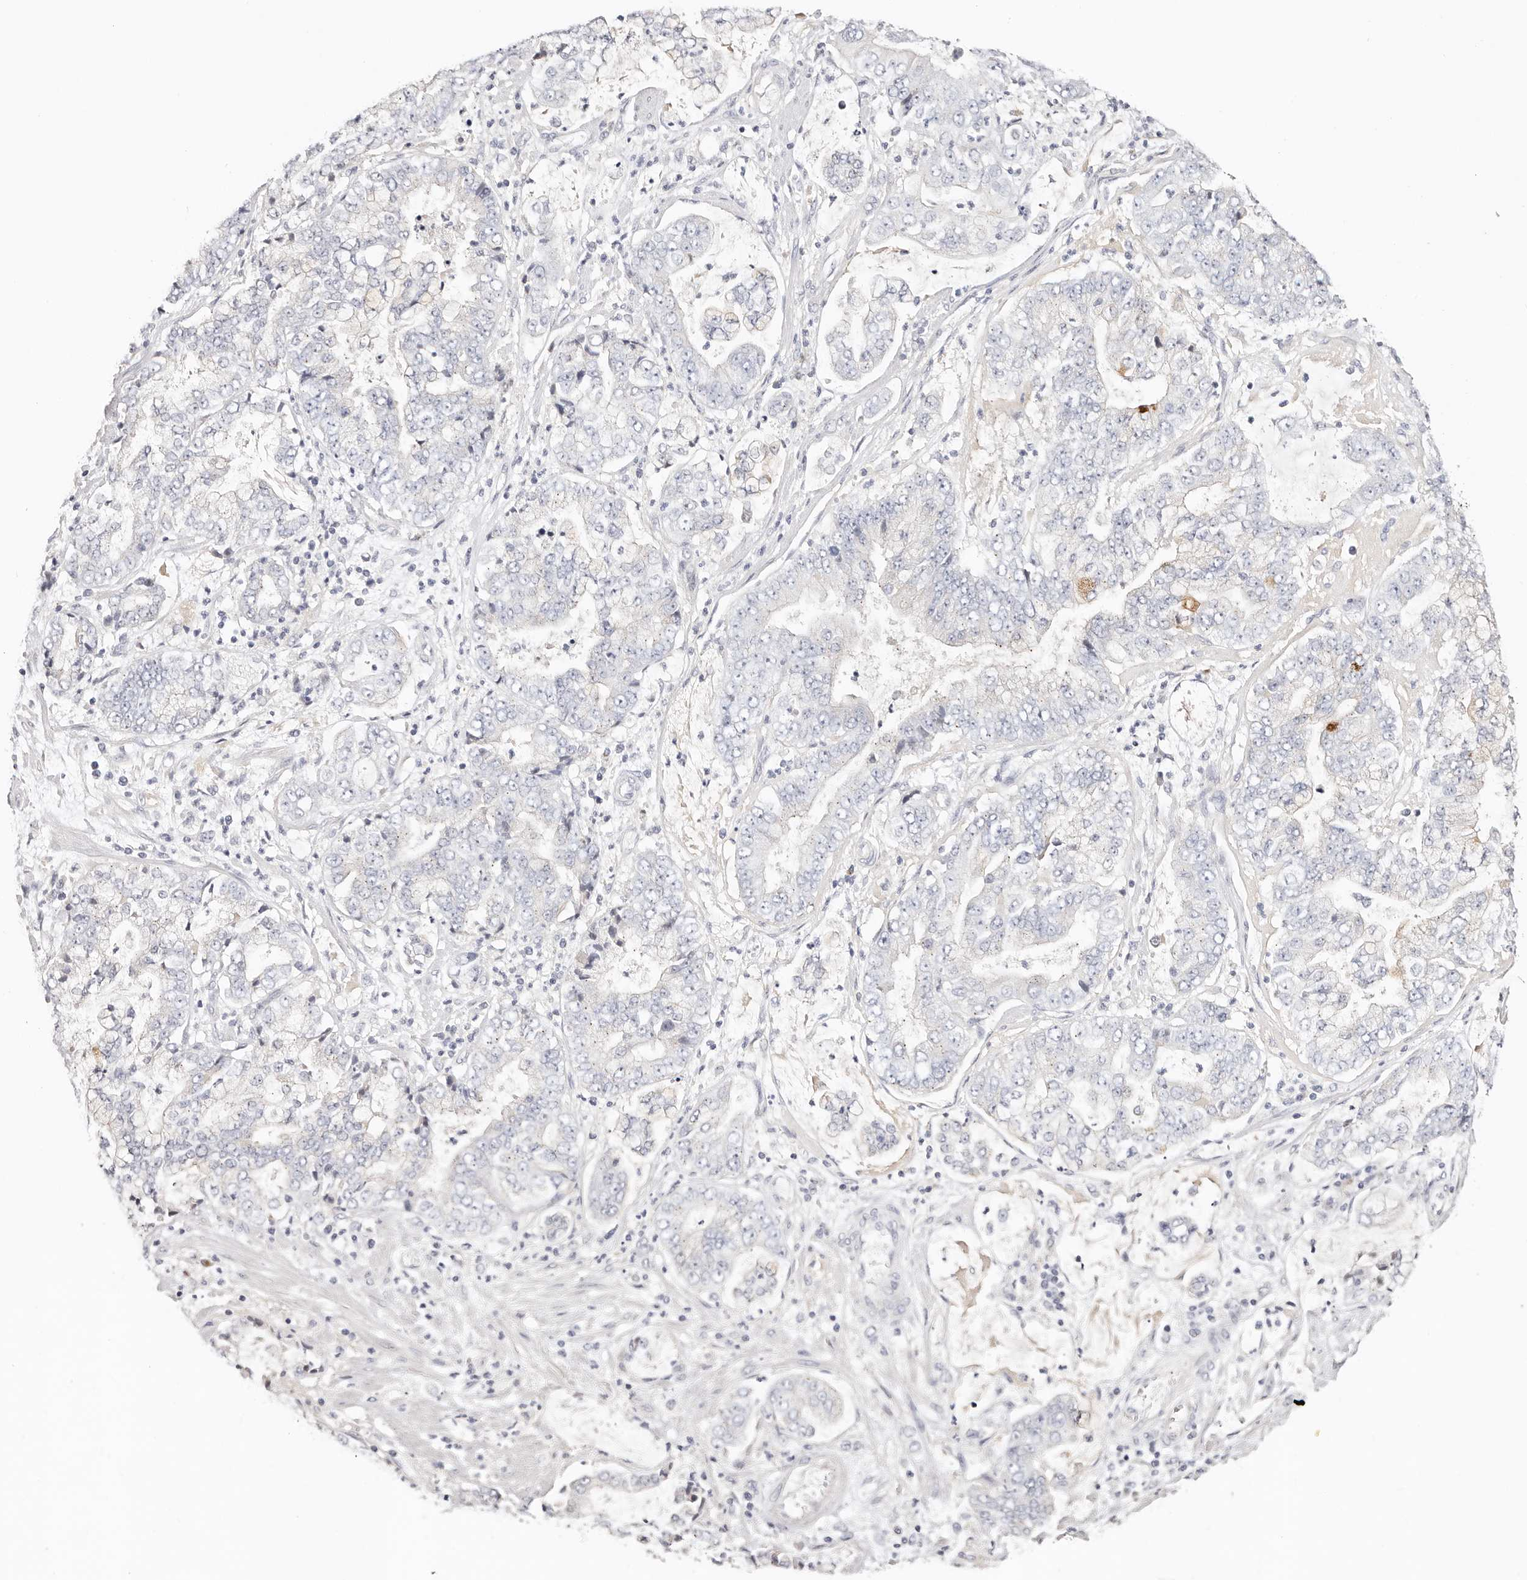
{"staining": {"intensity": "negative", "quantity": "none", "location": "none"}, "tissue": "stomach cancer", "cell_type": "Tumor cells", "image_type": "cancer", "snomed": [{"axis": "morphology", "description": "Adenocarcinoma, NOS"}, {"axis": "topography", "description": "Stomach"}], "caption": "Immunohistochemistry (IHC) histopathology image of adenocarcinoma (stomach) stained for a protein (brown), which demonstrates no expression in tumor cells. (DAB immunohistochemistry (IHC) with hematoxylin counter stain).", "gene": "DNASE1", "patient": {"sex": "male", "age": 76}}